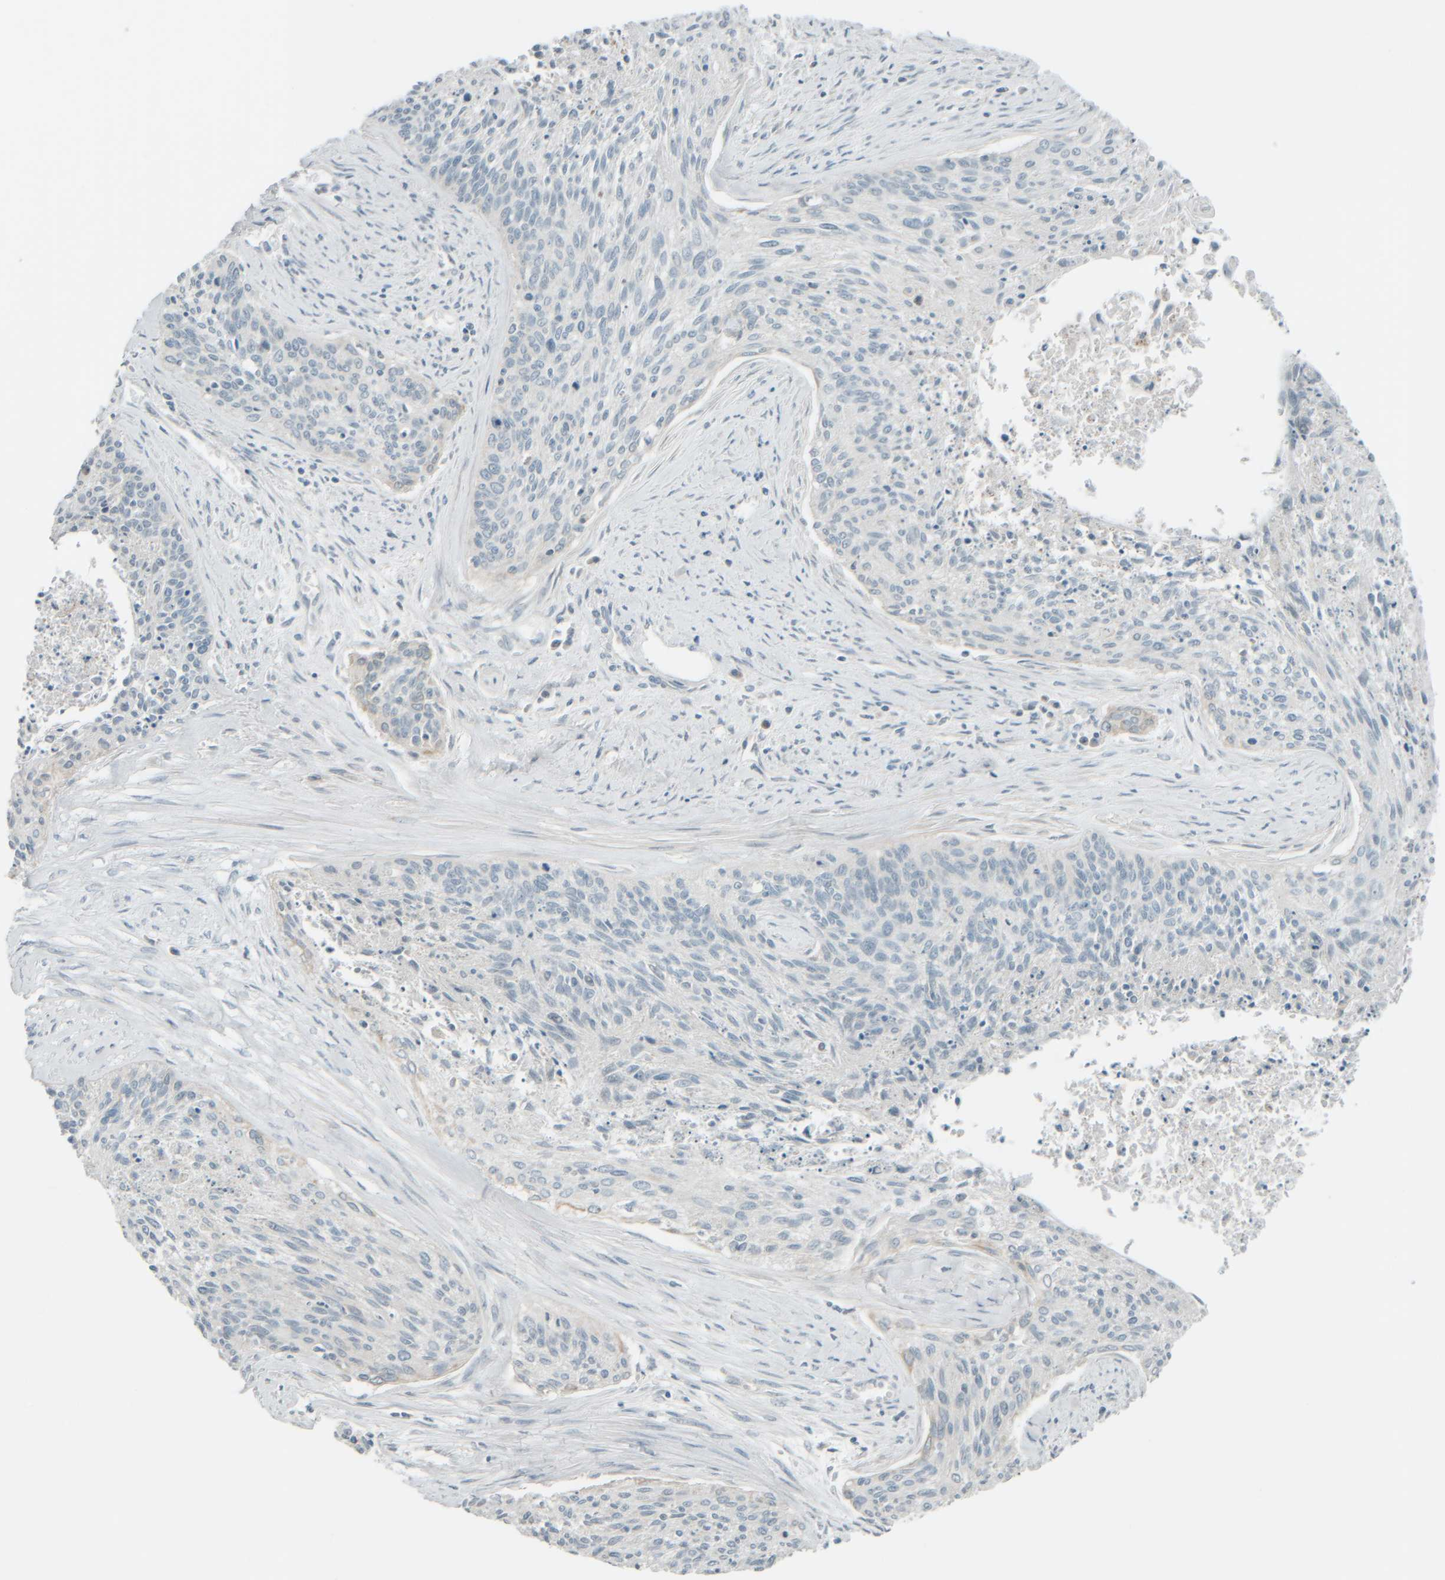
{"staining": {"intensity": "negative", "quantity": "none", "location": "none"}, "tissue": "cervical cancer", "cell_type": "Tumor cells", "image_type": "cancer", "snomed": [{"axis": "morphology", "description": "Squamous cell carcinoma, NOS"}, {"axis": "topography", "description": "Cervix"}], "caption": "A high-resolution photomicrograph shows immunohistochemistry (IHC) staining of cervical cancer (squamous cell carcinoma), which demonstrates no significant staining in tumor cells.", "gene": "PTGES3L-AARSD1", "patient": {"sex": "female", "age": 55}}